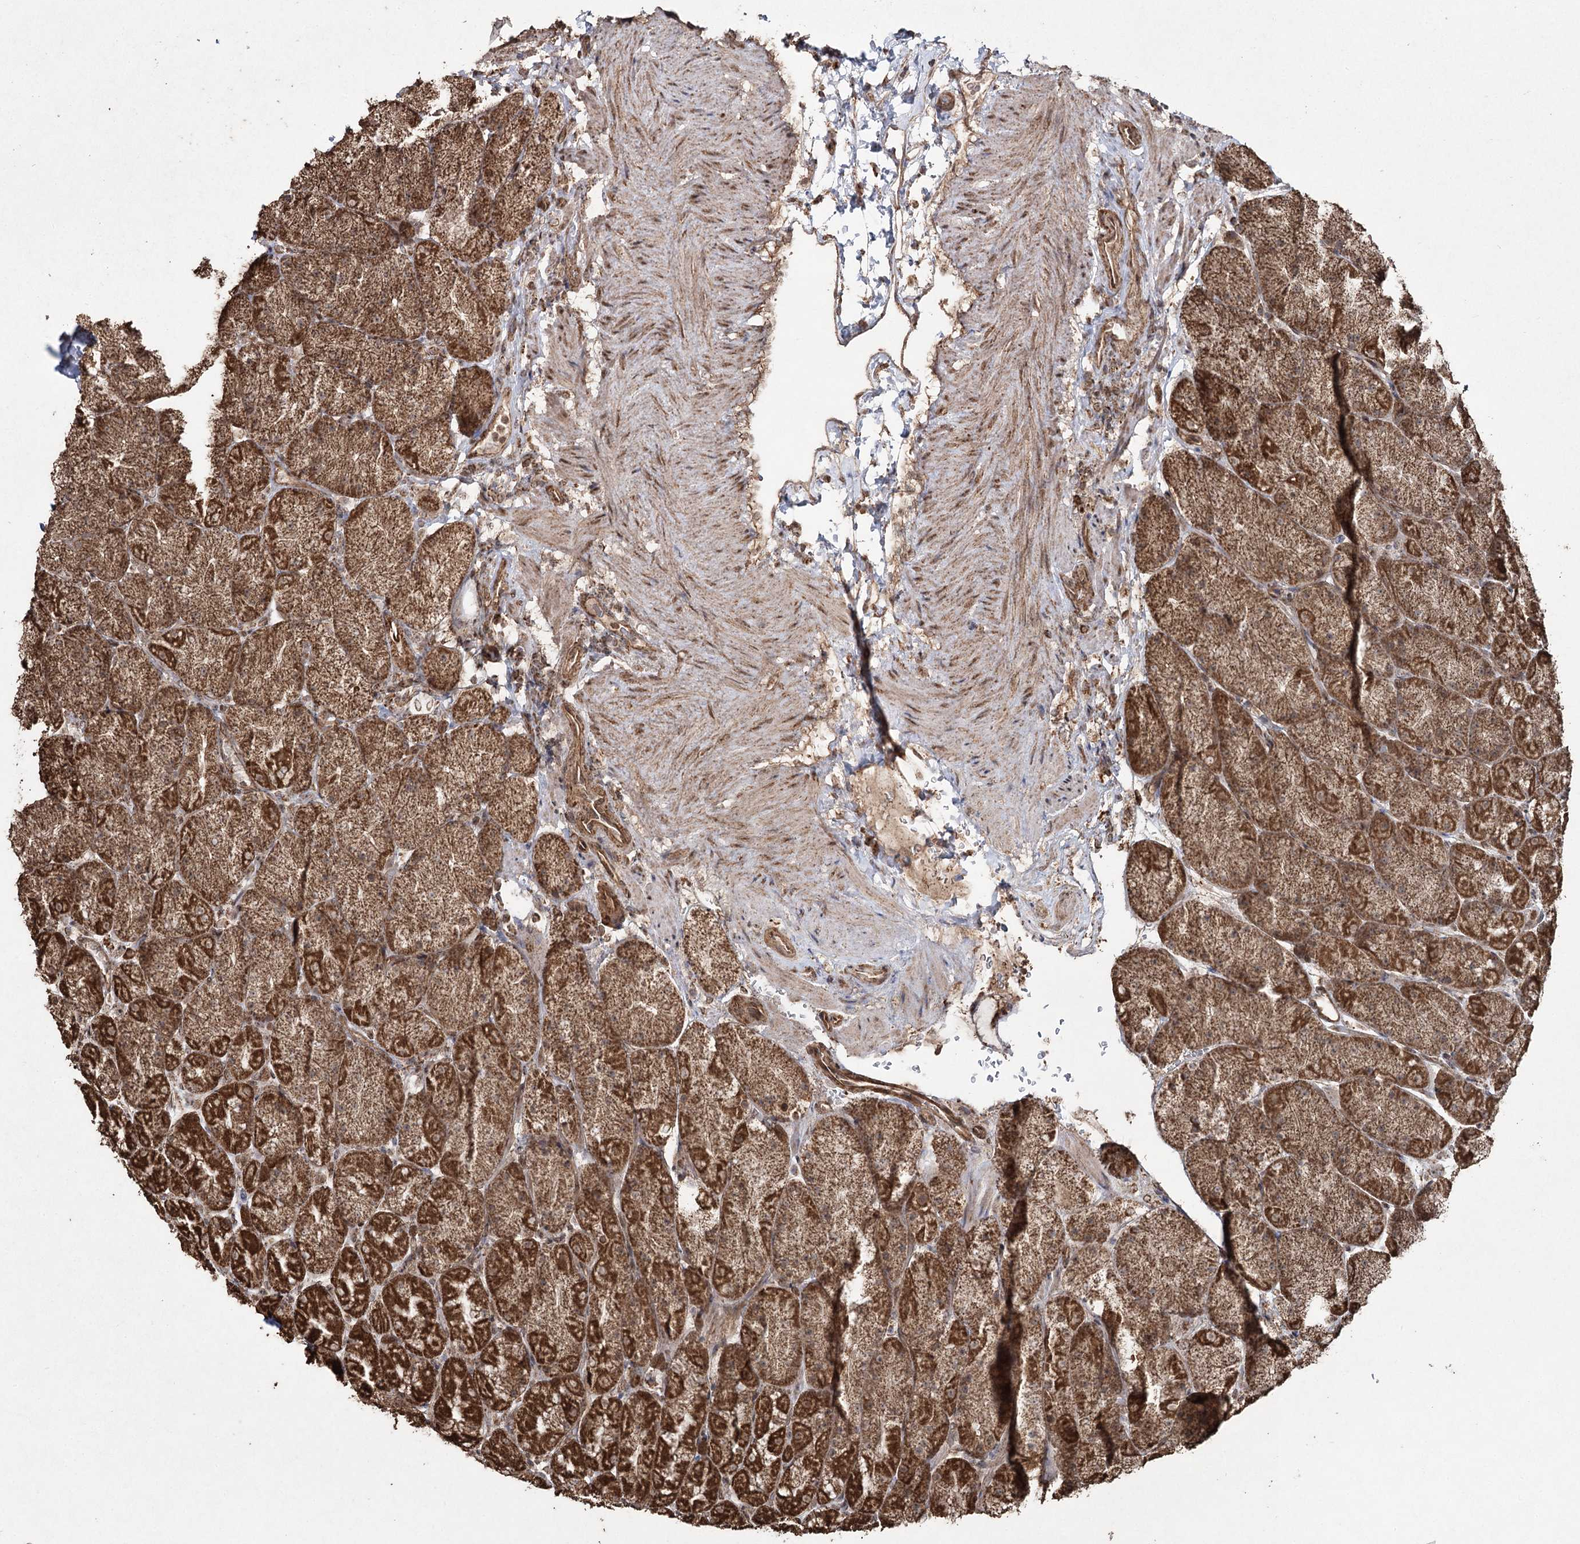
{"staining": {"intensity": "moderate", "quantity": ">75%", "location": "cytoplasmic/membranous"}, "tissue": "stomach", "cell_type": "Glandular cells", "image_type": "normal", "snomed": [{"axis": "morphology", "description": "Normal tissue, NOS"}, {"axis": "topography", "description": "Stomach, upper"}, {"axis": "topography", "description": "Stomach, lower"}], "caption": "An image showing moderate cytoplasmic/membranous expression in approximately >75% of glandular cells in benign stomach, as visualized by brown immunohistochemical staining.", "gene": "SLF2", "patient": {"sex": "male", "age": 67}}